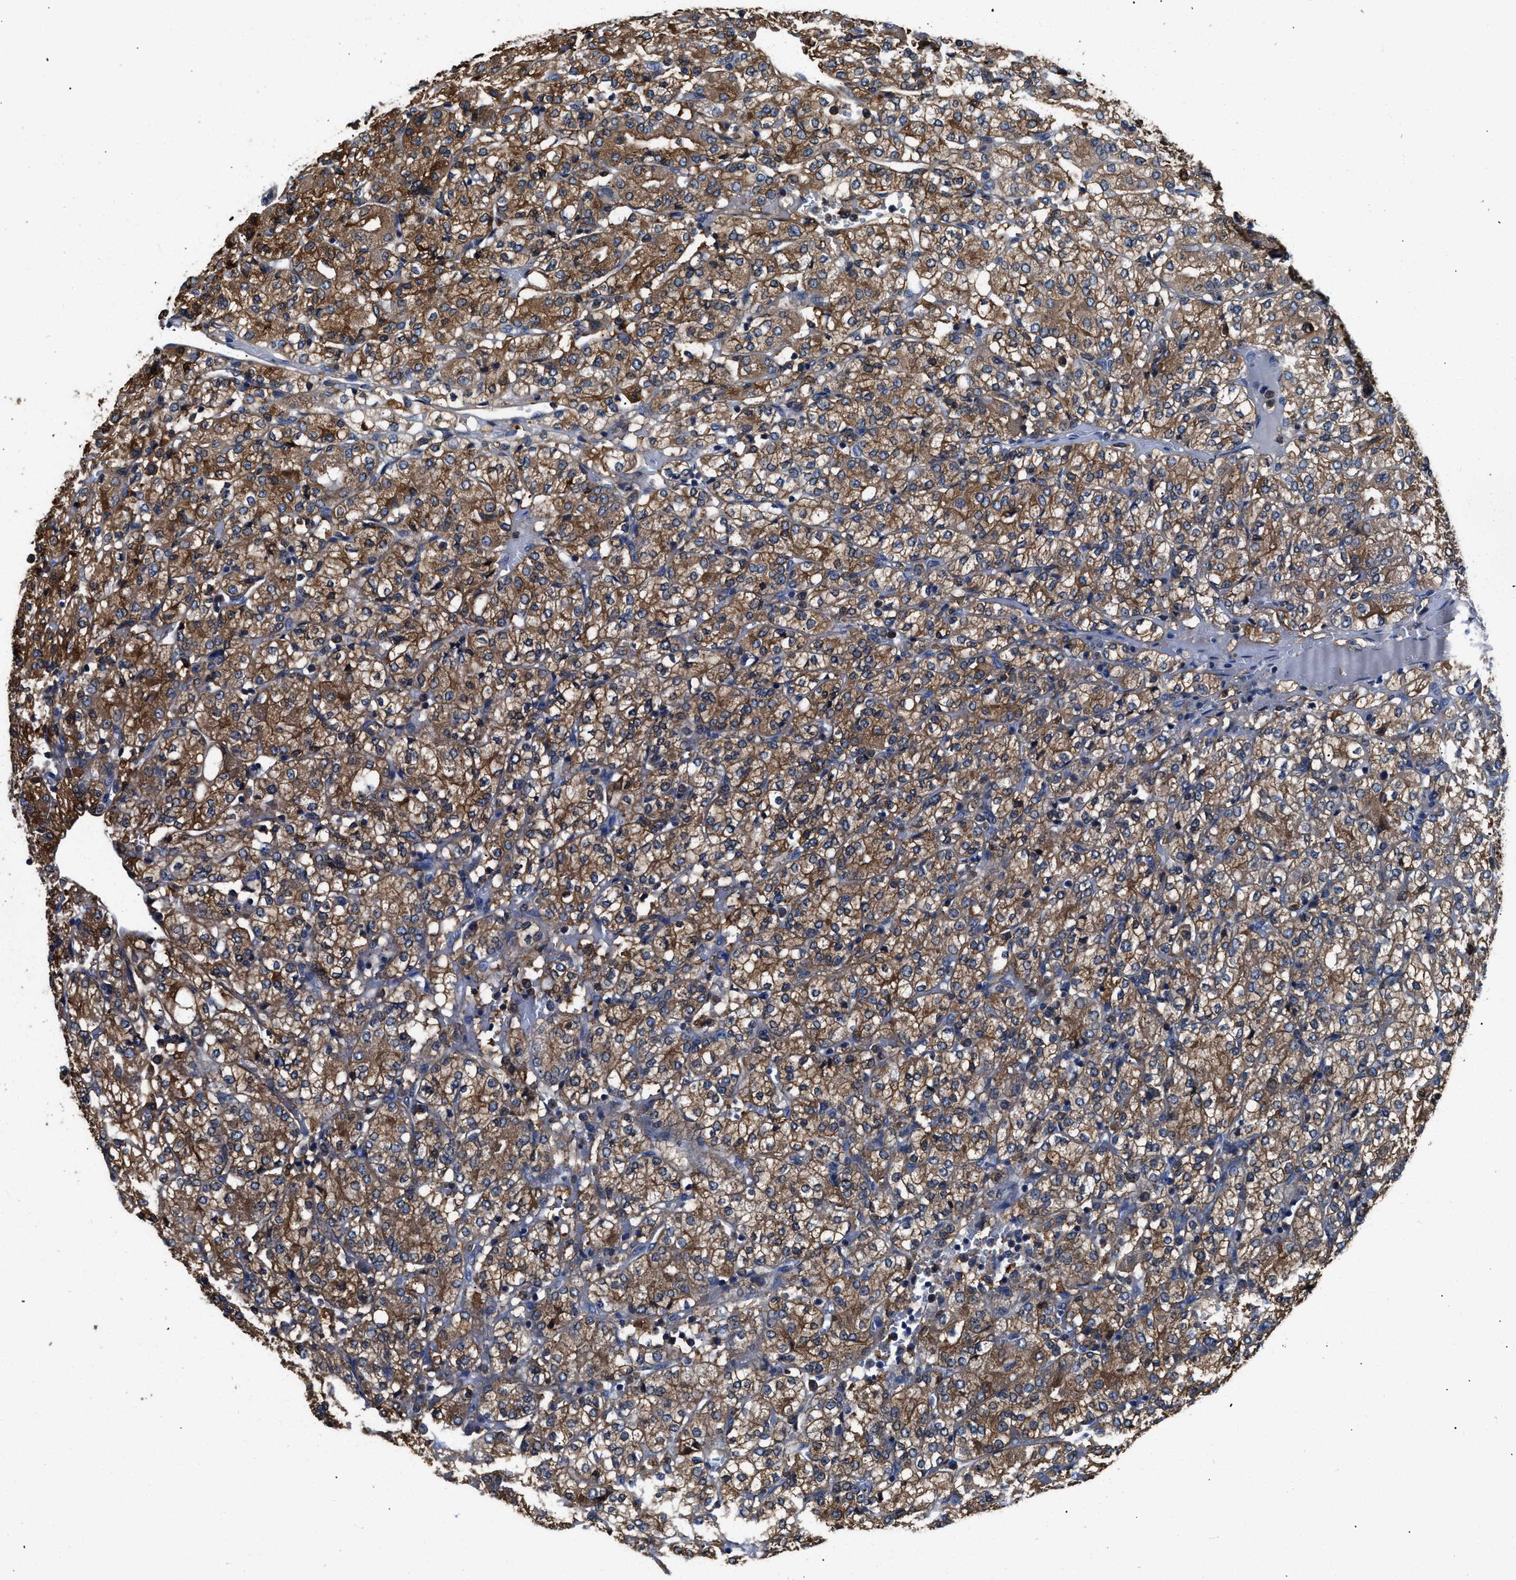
{"staining": {"intensity": "strong", "quantity": ">75%", "location": "cytoplasmic/membranous"}, "tissue": "renal cancer", "cell_type": "Tumor cells", "image_type": "cancer", "snomed": [{"axis": "morphology", "description": "Adenocarcinoma, NOS"}, {"axis": "topography", "description": "Kidney"}], "caption": "Renal cancer stained with a protein marker reveals strong staining in tumor cells.", "gene": "PKM", "patient": {"sex": "male", "age": 77}}